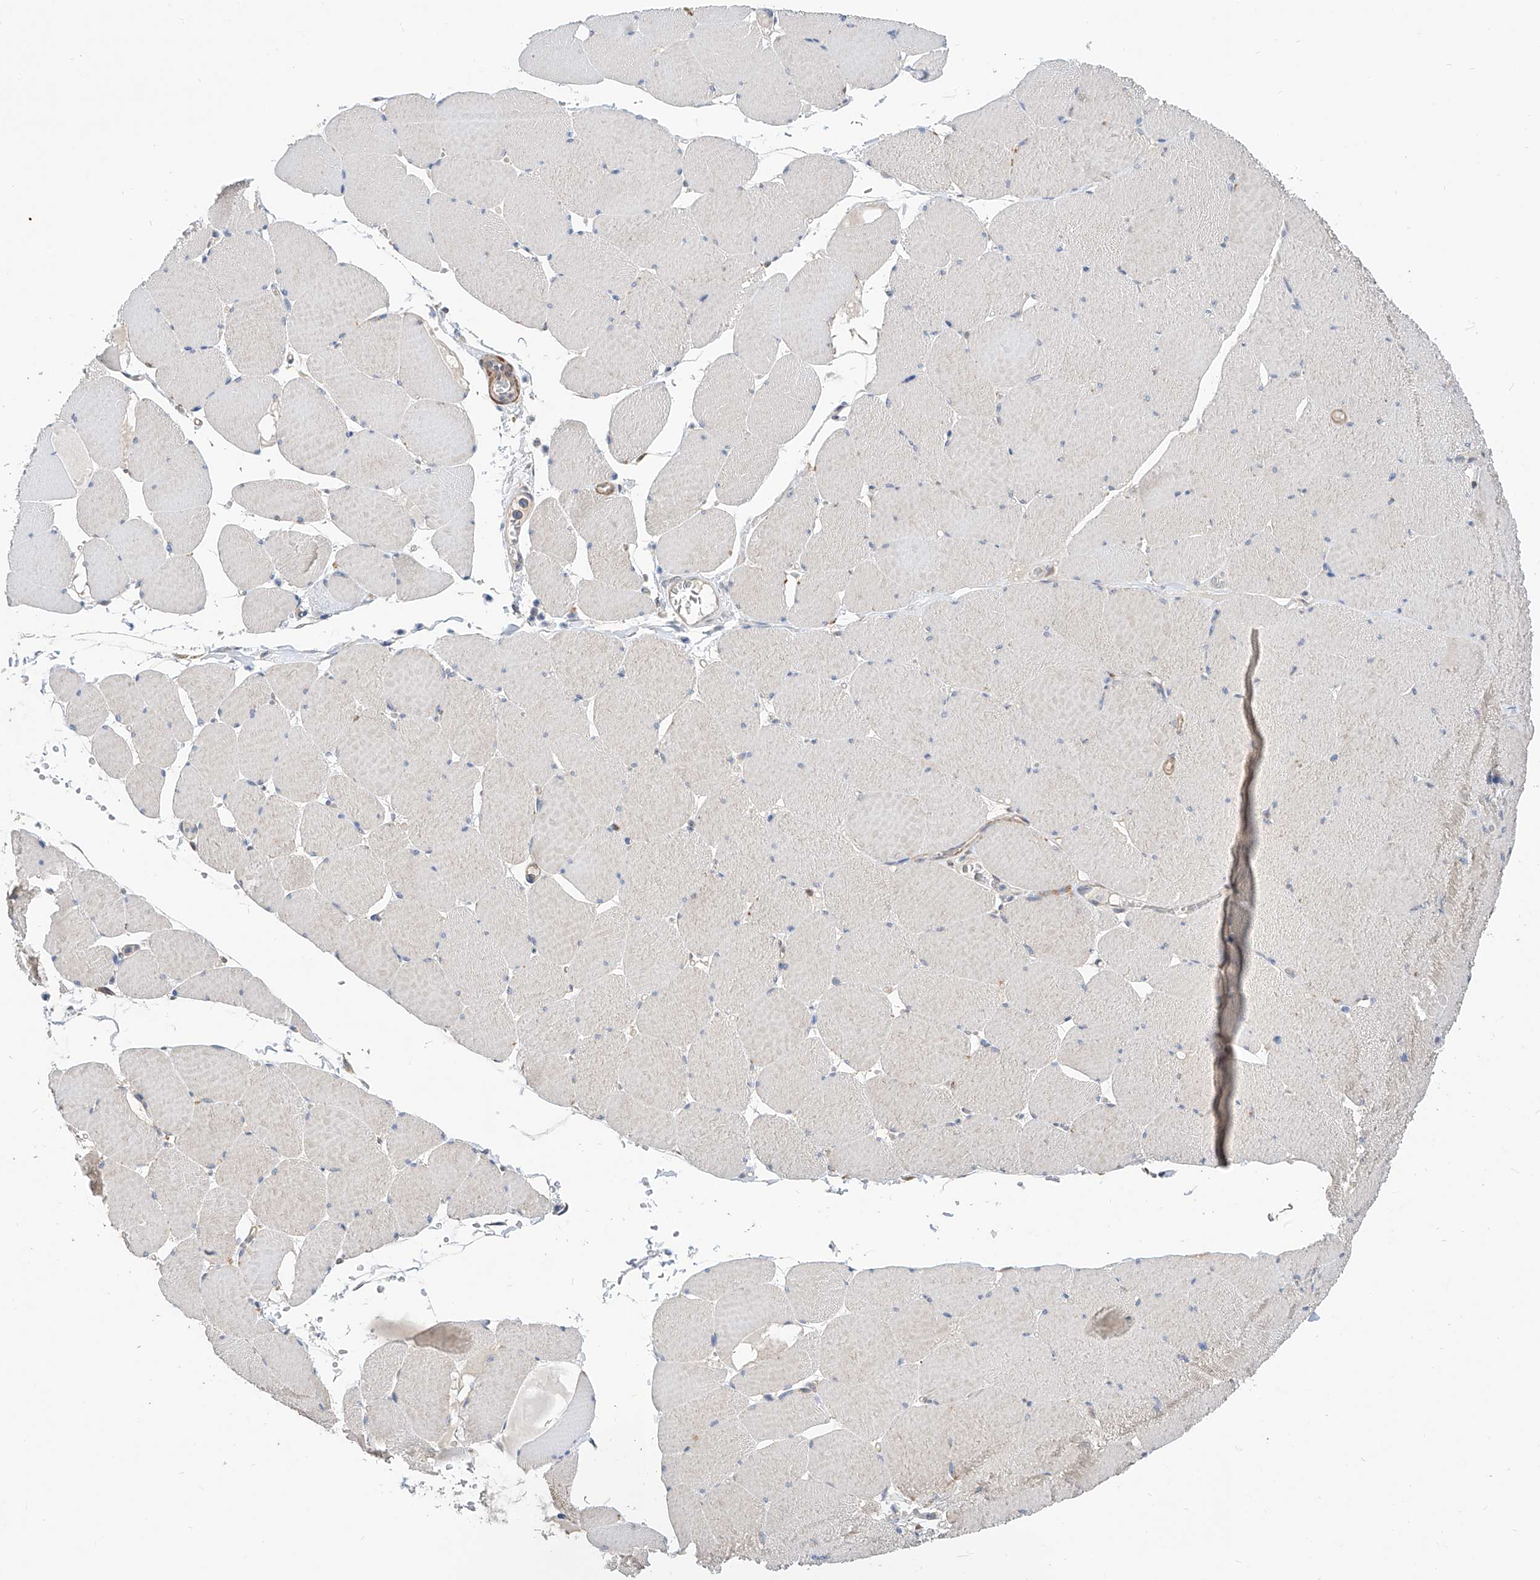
{"staining": {"intensity": "weak", "quantity": "<25%", "location": "cytoplasmic/membranous"}, "tissue": "skeletal muscle", "cell_type": "Myocytes", "image_type": "normal", "snomed": [{"axis": "morphology", "description": "Normal tissue, NOS"}, {"axis": "topography", "description": "Skeletal muscle"}, {"axis": "topography", "description": "Head-Neck"}], "caption": "An immunohistochemistry histopathology image of unremarkable skeletal muscle is shown. There is no staining in myocytes of skeletal muscle. (DAB immunohistochemistry (IHC), high magnification).", "gene": "MAGEE2", "patient": {"sex": "male", "age": 66}}